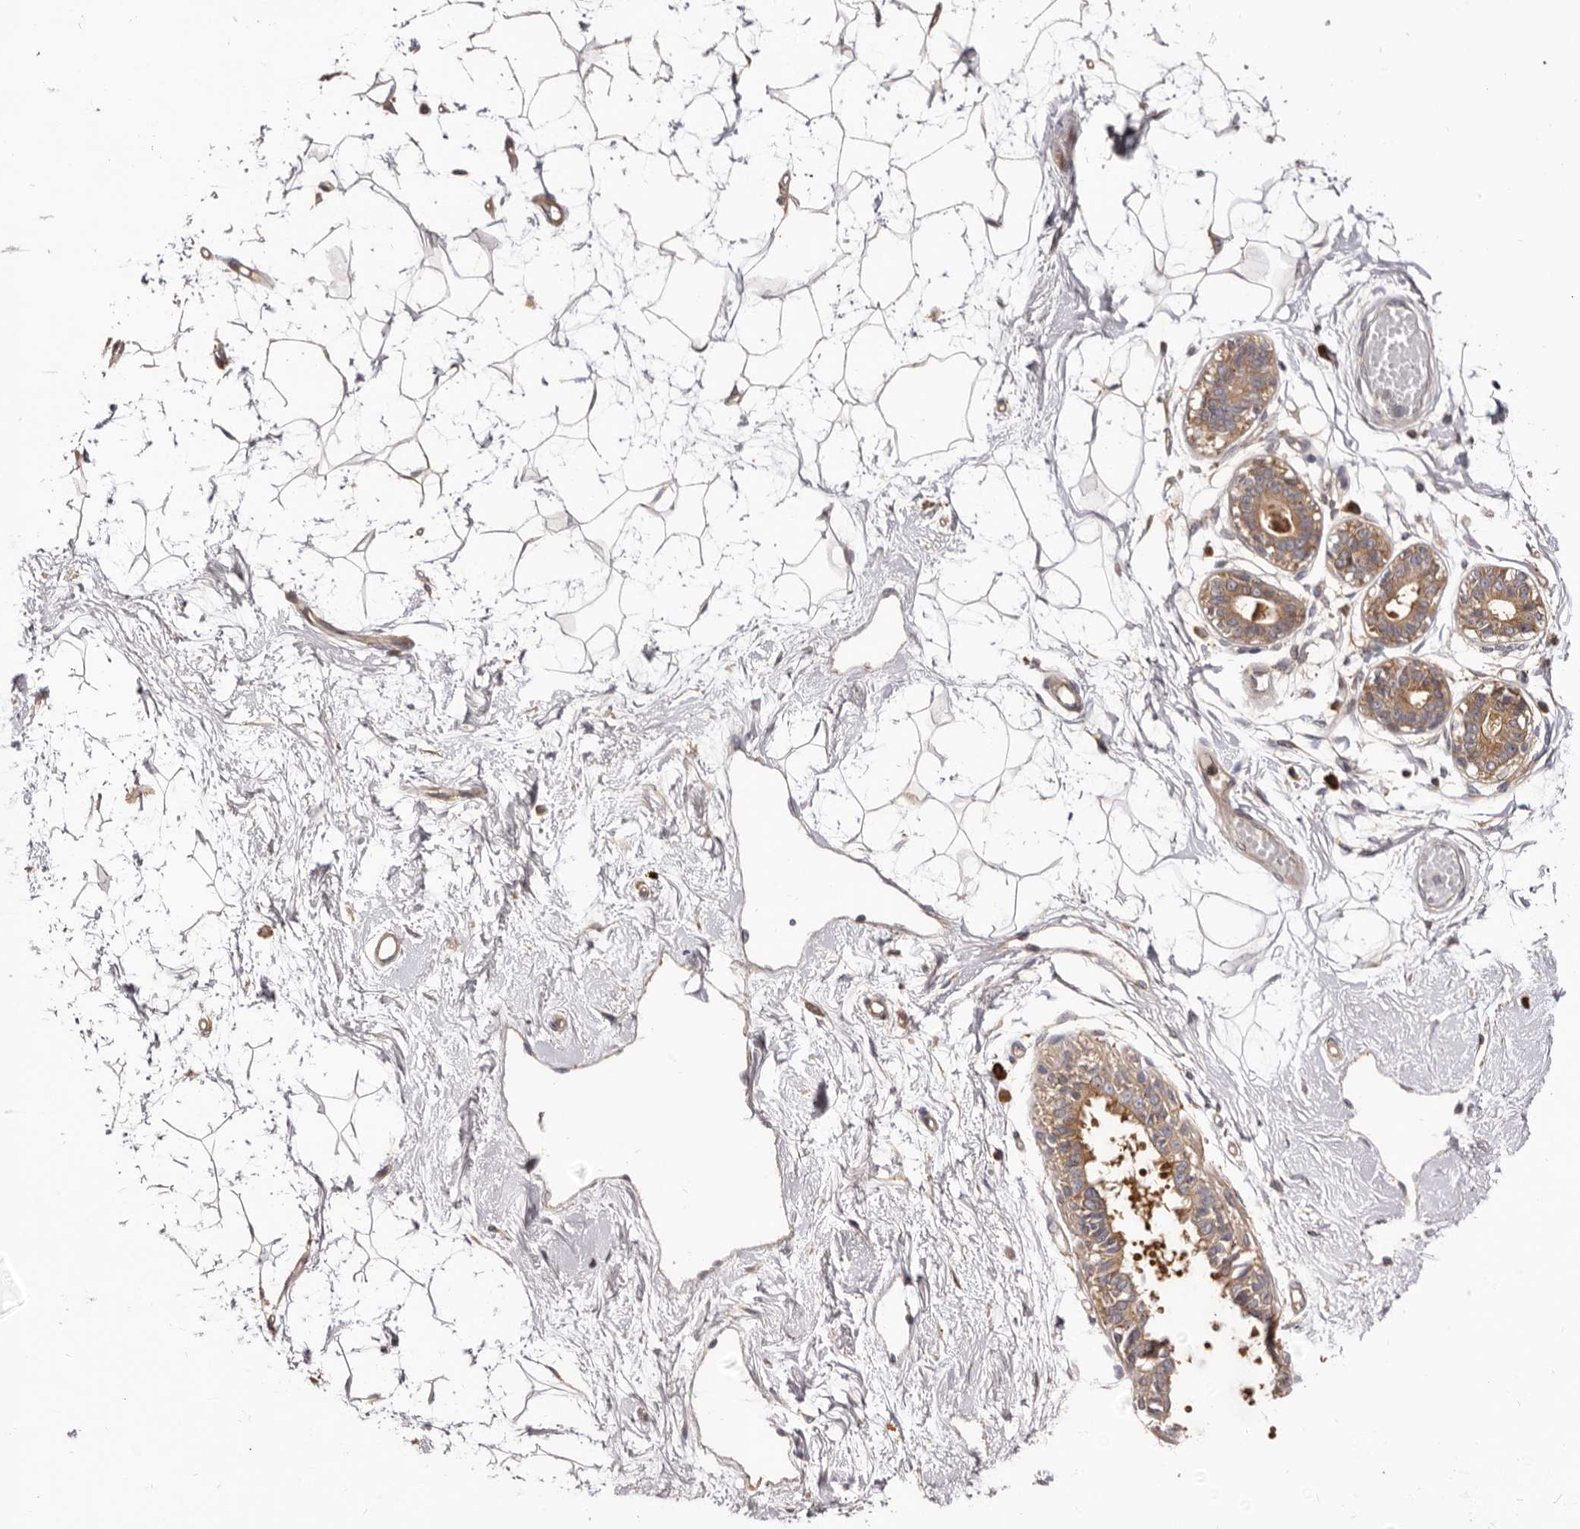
{"staining": {"intensity": "negative", "quantity": "none", "location": "none"}, "tissue": "breast", "cell_type": "Adipocytes", "image_type": "normal", "snomed": [{"axis": "morphology", "description": "Normal tissue, NOS"}, {"axis": "topography", "description": "Breast"}], "caption": "Adipocytes are negative for protein expression in benign human breast. Brightfield microscopy of immunohistochemistry stained with DAB (3,3'-diaminobenzidine) (brown) and hematoxylin (blue), captured at high magnification.", "gene": "ADAMTS20", "patient": {"sex": "female", "age": 45}}